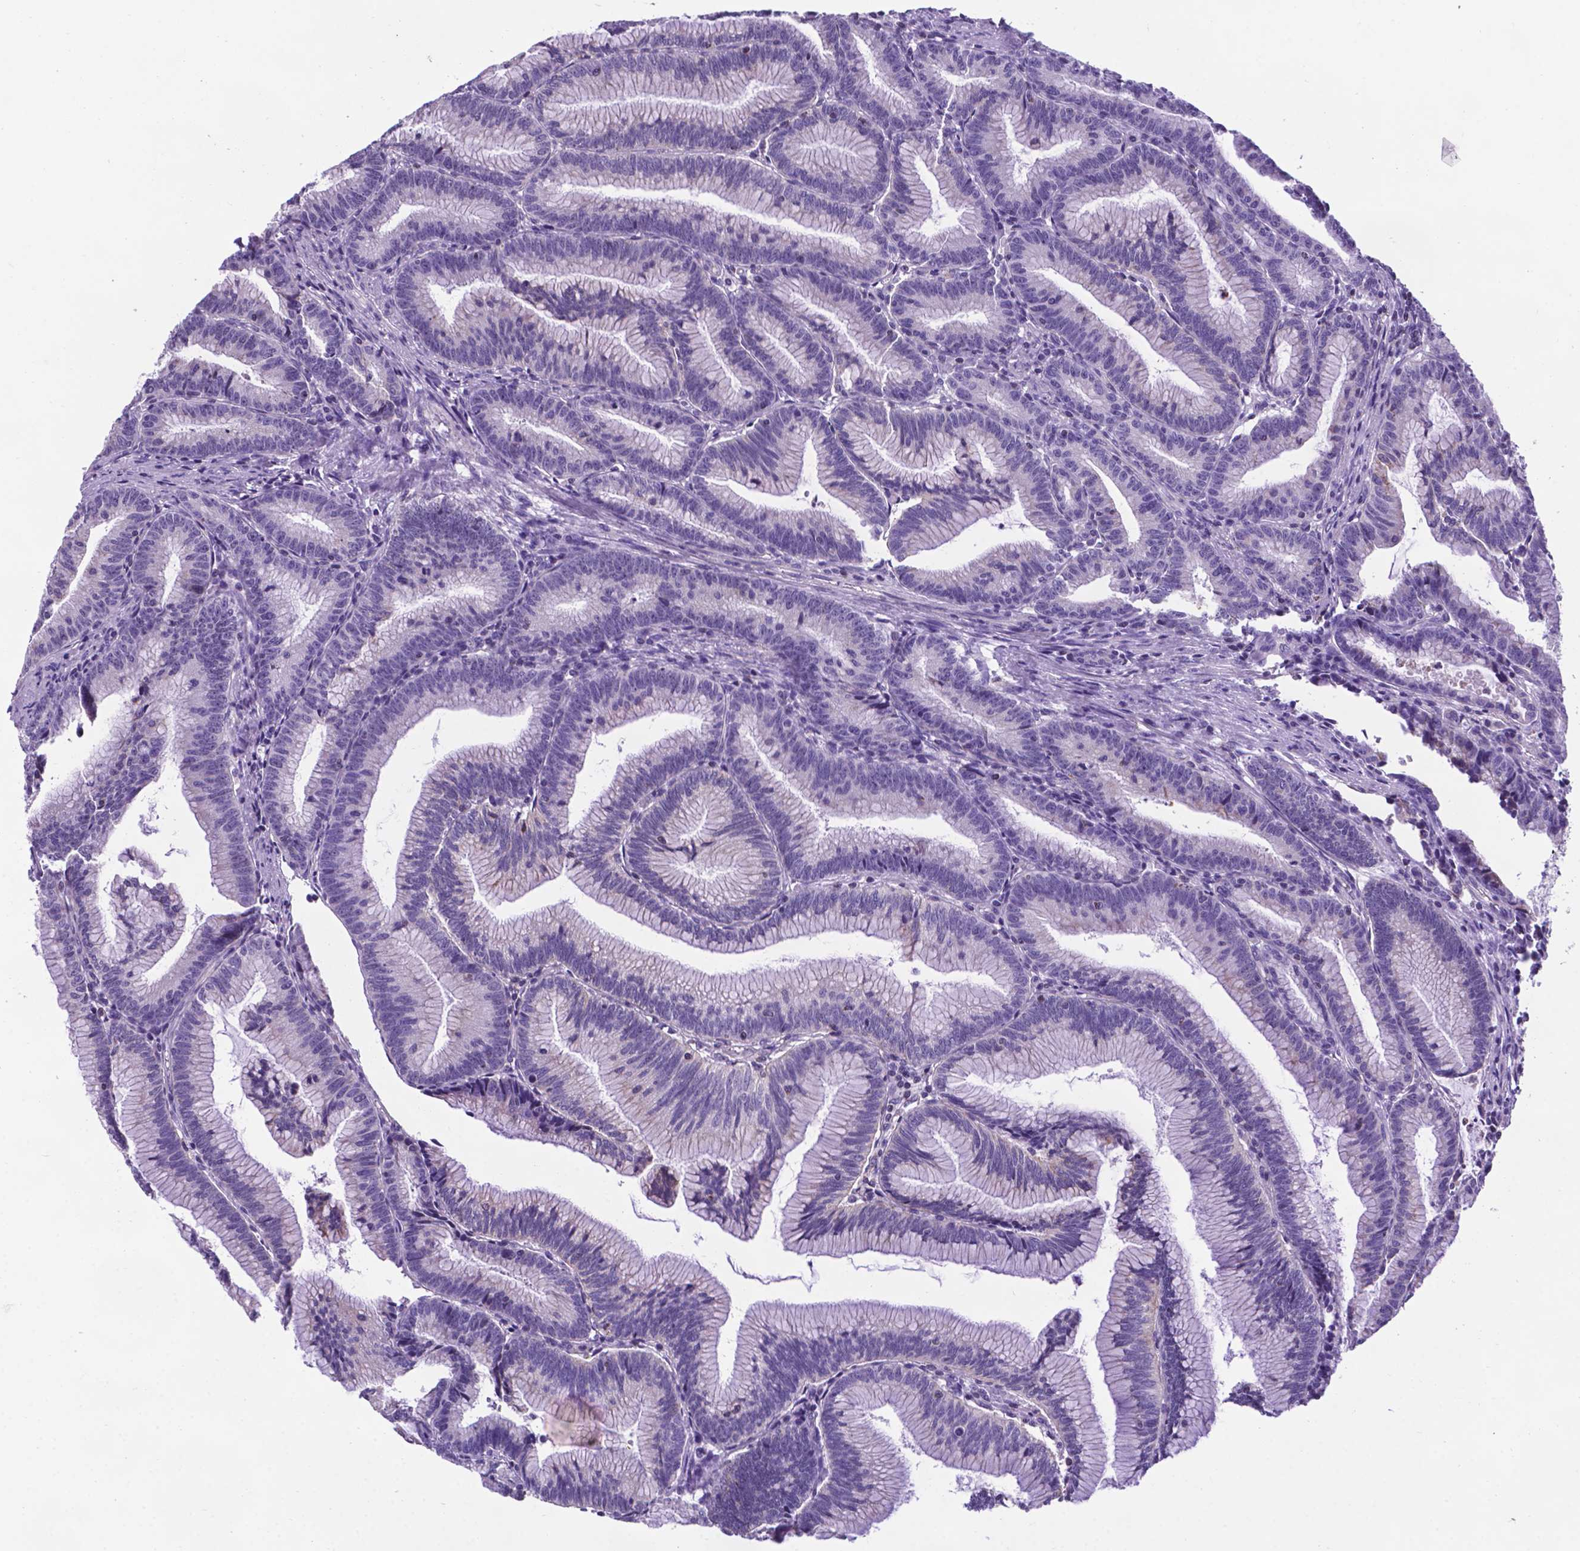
{"staining": {"intensity": "weak", "quantity": "<25%", "location": "cytoplasmic/membranous"}, "tissue": "colorectal cancer", "cell_type": "Tumor cells", "image_type": "cancer", "snomed": [{"axis": "morphology", "description": "Adenocarcinoma, NOS"}, {"axis": "topography", "description": "Colon"}], "caption": "Histopathology image shows no significant protein positivity in tumor cells of colorectal adenocarcinoma.", "gene": "POU3F3", "patient": {"sex": "female", "age": 78}}